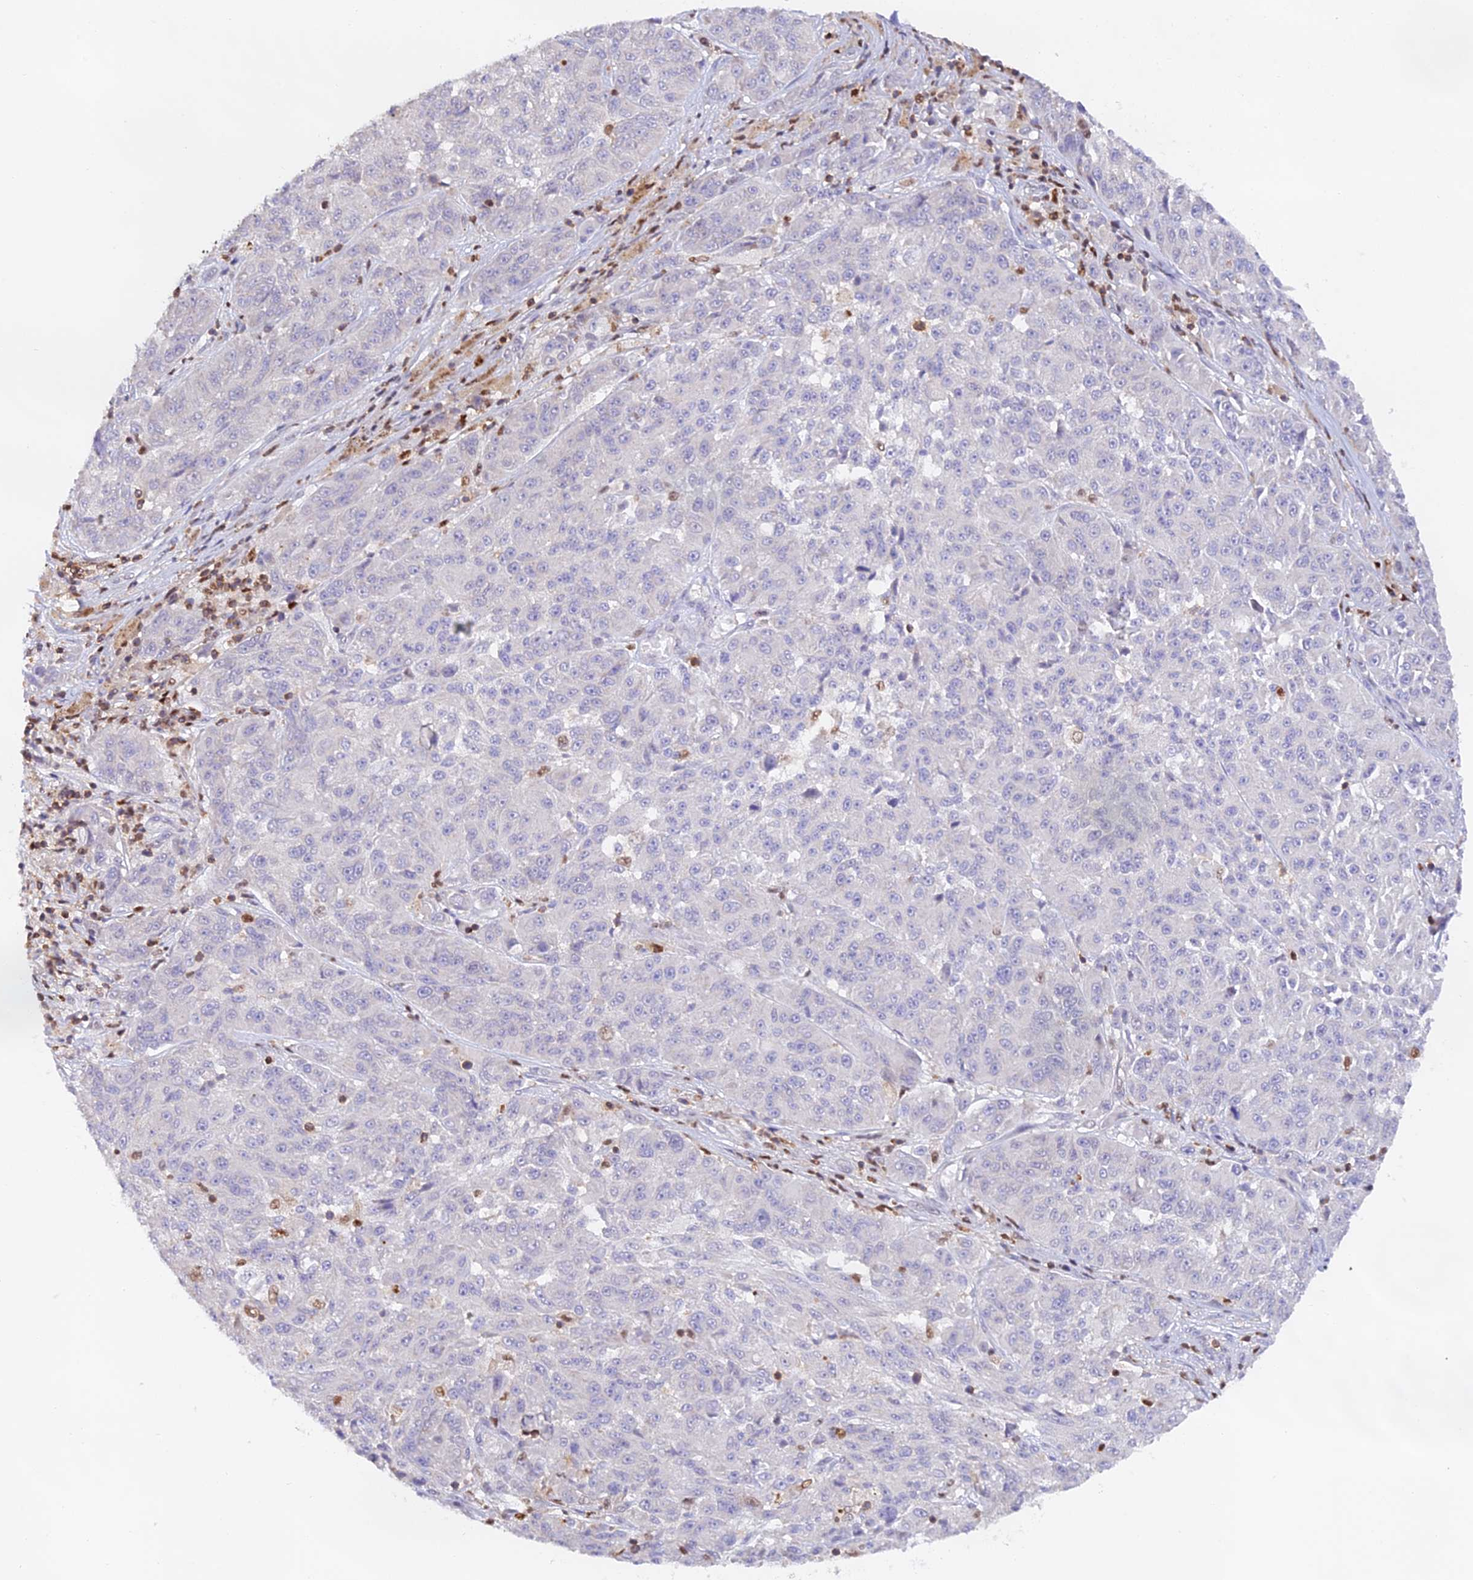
{"staining": {"intensity": "negative", "quantity": "none", "location": "none"}, "tissue": "melanoma", "cell_type": "Tumor cells", "image_type": "cancer", "snomed": [{"axis": "morphology", "description": "Malignant melanoma, NOS"}, {"axis": "topography", "description": "Skin"}], "caption": "DAB (3,3'-diaminobenzidine) immunohistochemical staining of melanoma displays no significant expression in tumor cells.", "gene": "DENND1C", "patient": {"sex": "male", "age": 53}}